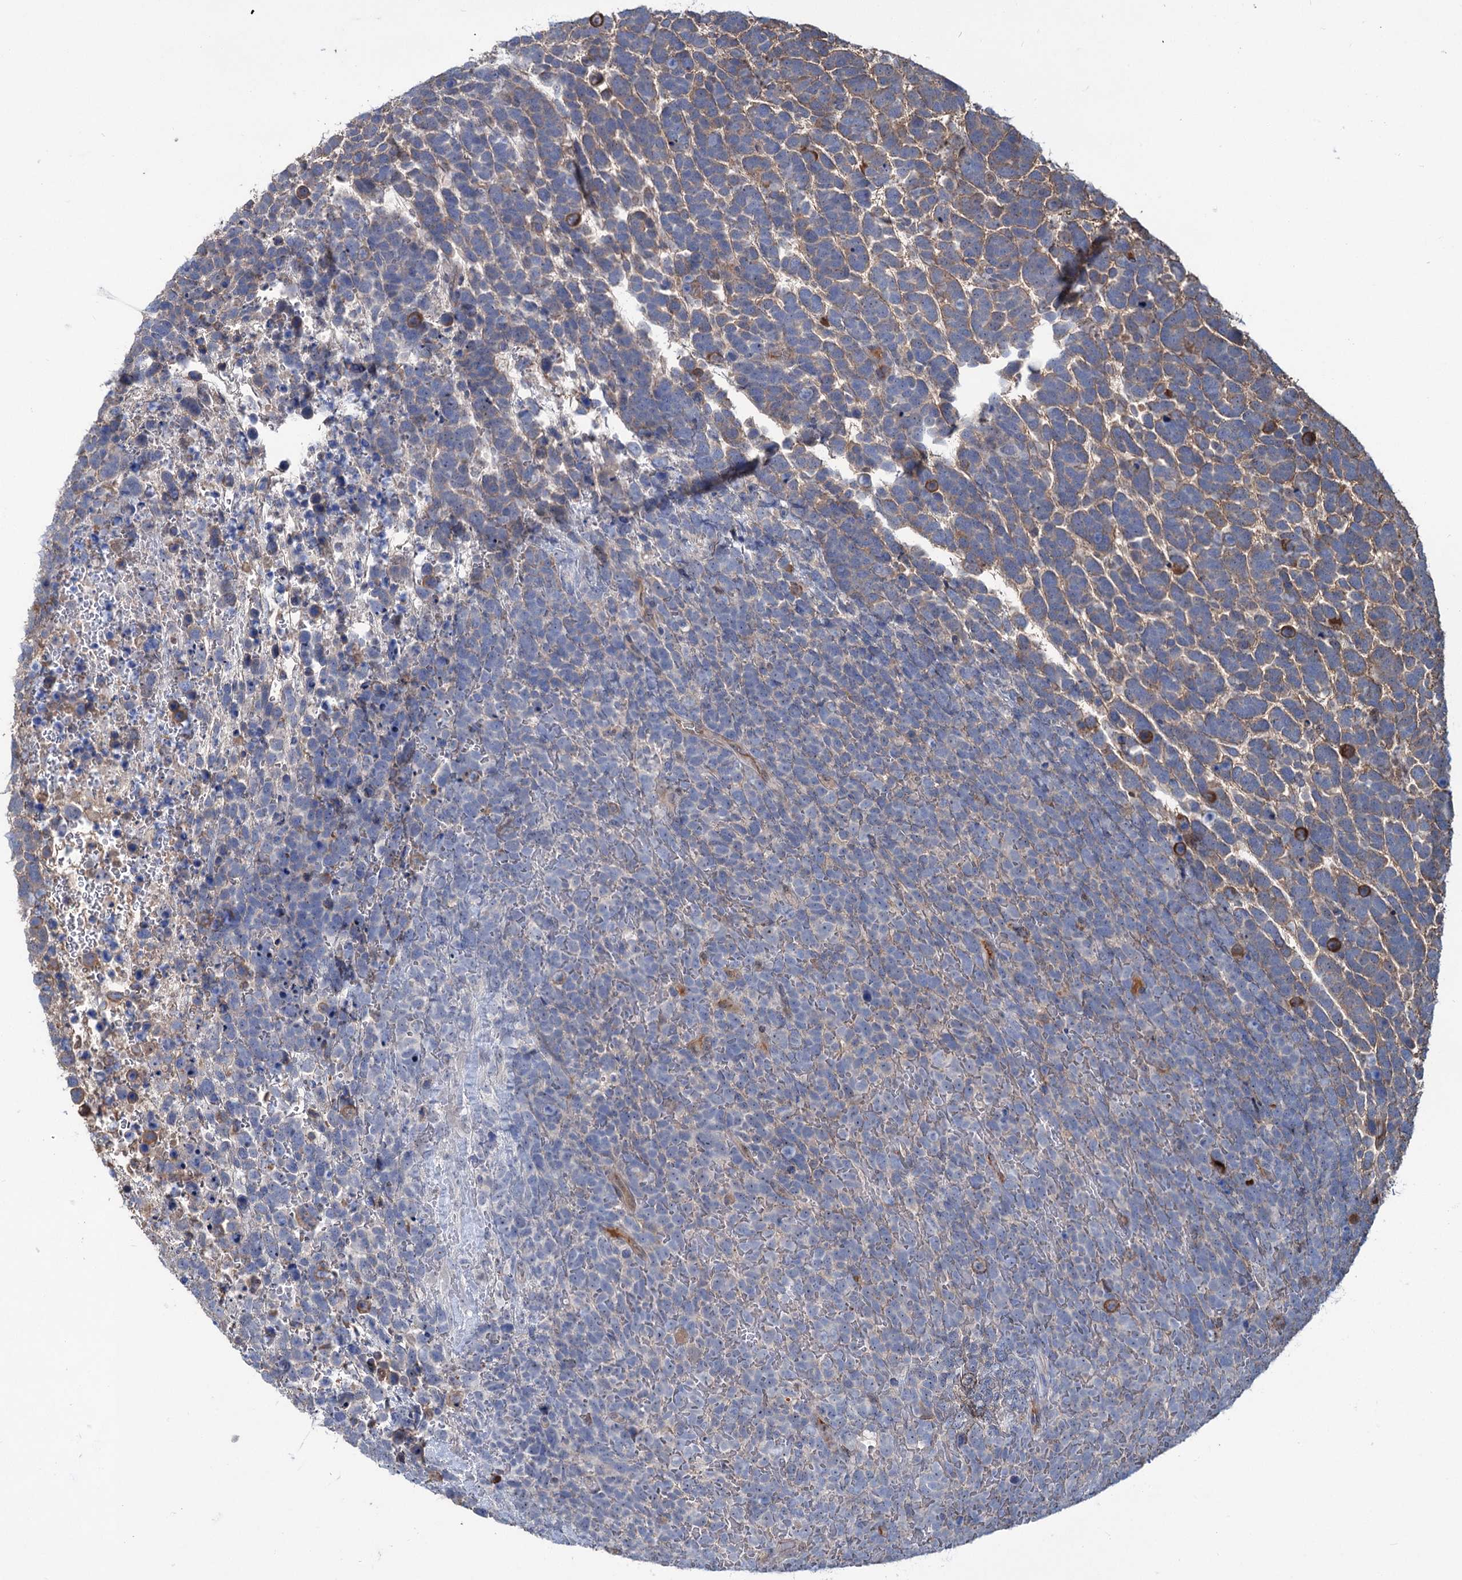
{"staining": {"intensity": "weak", "quantity": "25%-75%", "location": "cytoplasmic/membranous"}, "tissue": "urothelial cancer", "cell_type": "Tumor cells", "image_type": "cancer", "snomed": [{"axis": "morphology", "description": "Urothelial carcinoma, High grade"}, {"axis": "topography", "description": "Urinary bladder"}], "caption": "Immunohistochemical staining of human high-grade urothelial carcinoma demonstrates weak cytoplasmic/membranous protein expression in about 25%-75% of tumor cells. (brown staining indicates protein expression, while blue staining denotes nuclei).", "gene": "LPIN1", "patient": {"sex": "female", "age": 82}}